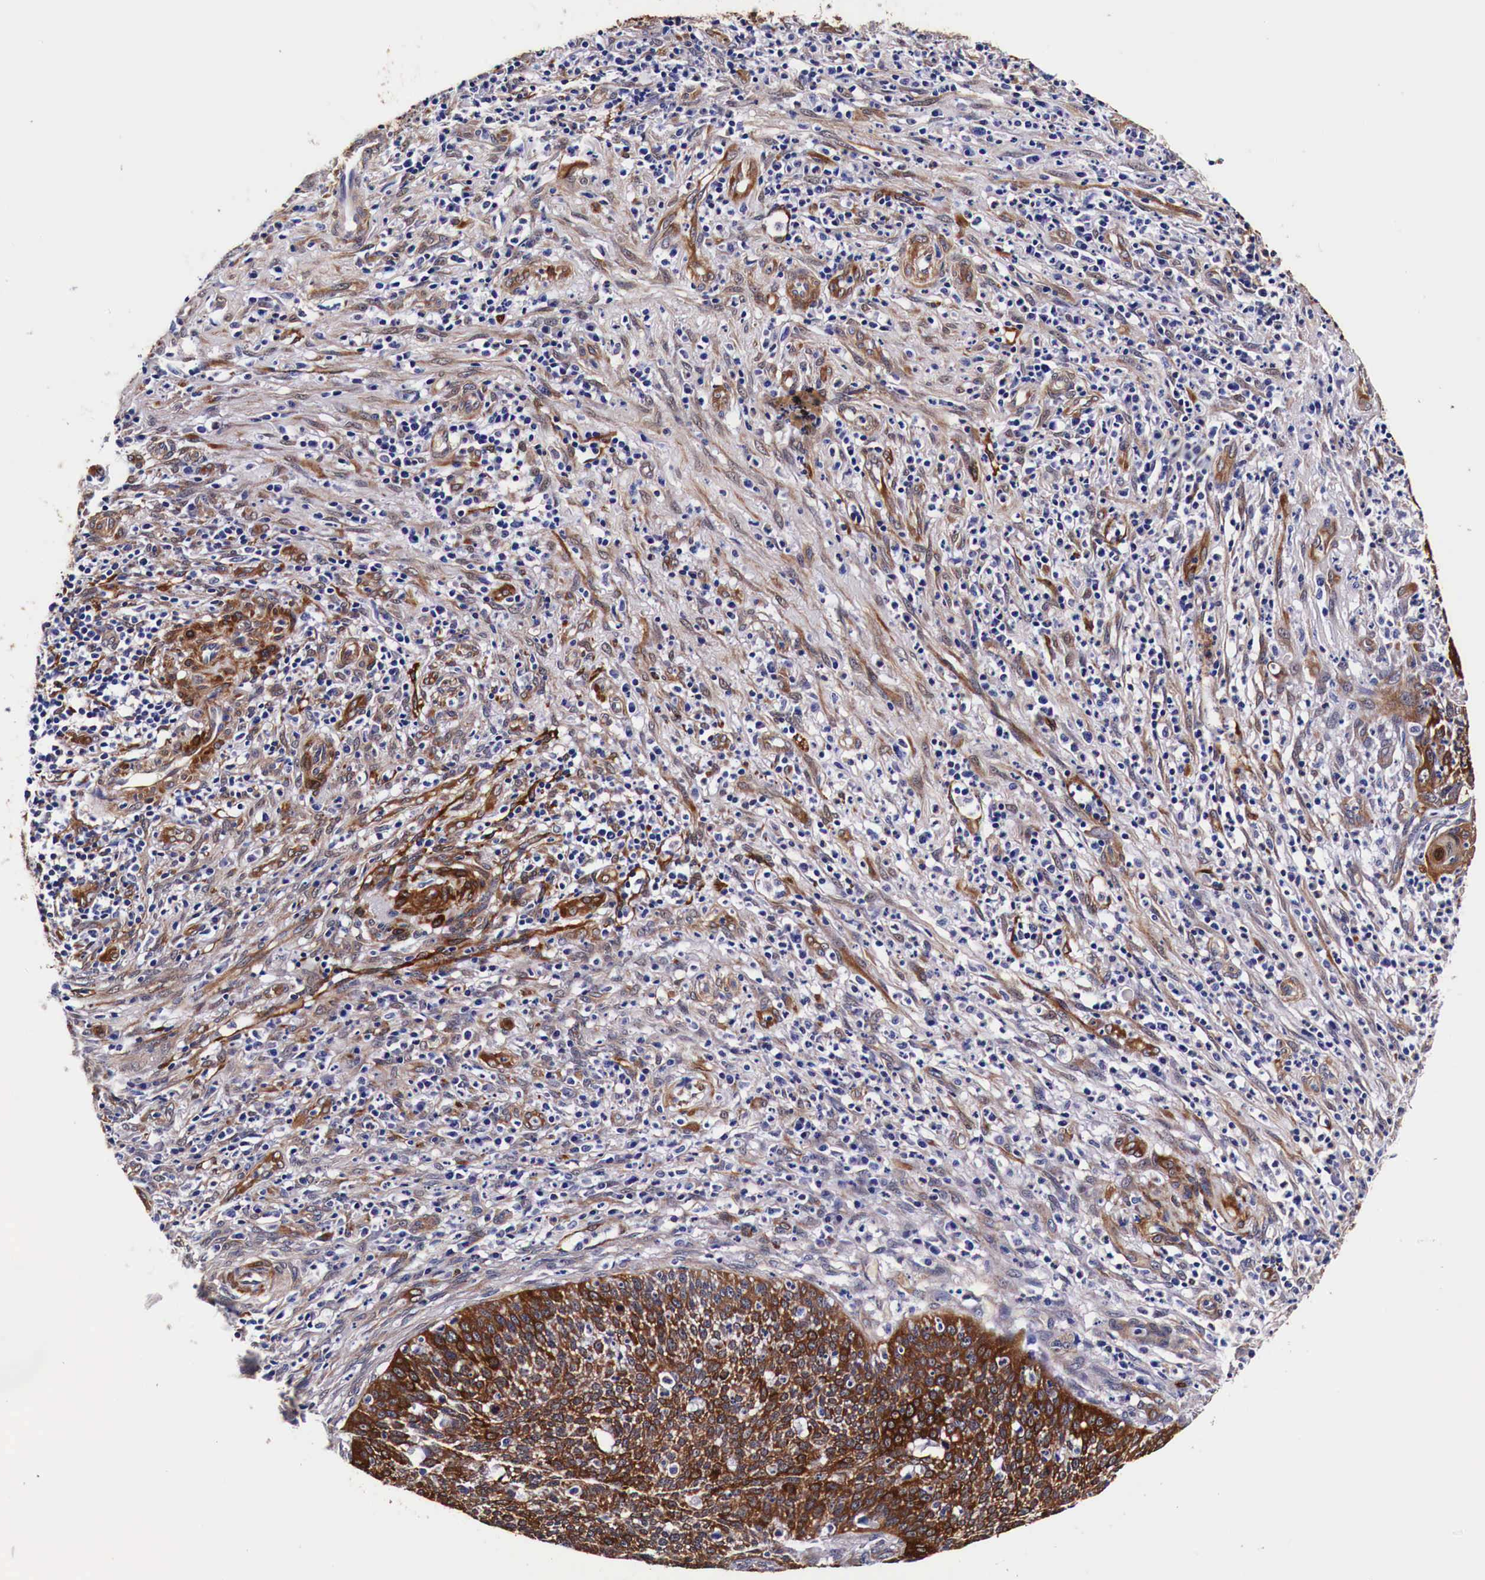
{"staining": {"intensity": "strong", "quantity": ">75%", "location": "cytoplasmic/membranous"}, "tissue": "cervical cancer", "cell_type": "Tumor cells", "image_type": "cancer", "snomed": [{"axis": "morphology", "description": "Squamous cell carcinoma, NOS"}, {"axis": "topography", "description": "Cervix"}], "caption": "Cervical squamous cell carcinoma stained for a protein demonstrates strong cytoplasmic/membranous positivity in tumor cells.", "gene": "HSPB1", "patient": {"sex": "female", "age": 41}}